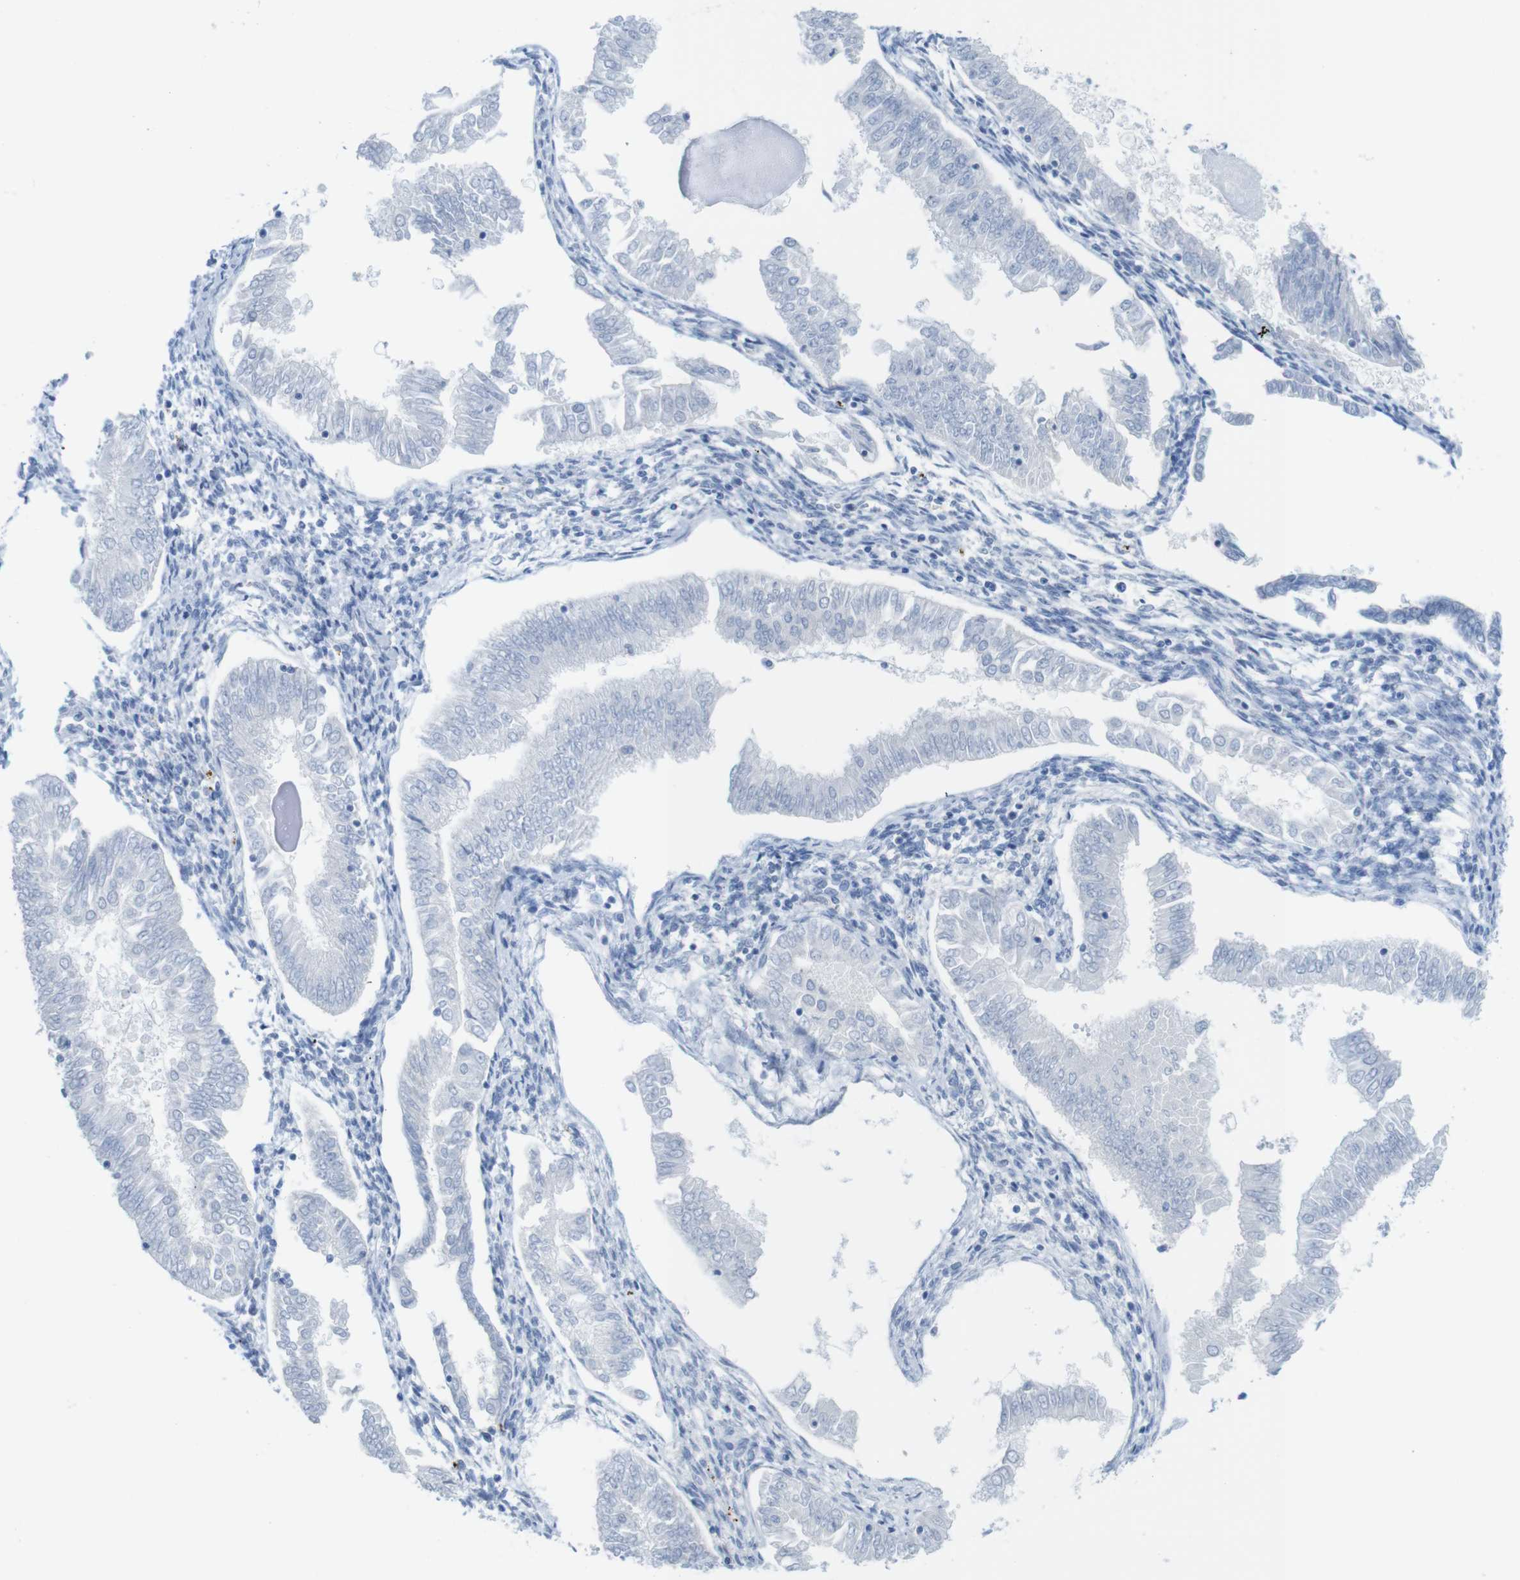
{"staining": {"intensity": "negative", "quantity": "none", "location": "none"}, "tissue": "endometrial cancer", "cell_type": "Tumor cells", "image_type": "cancer", "snomed": [{"axis": "morphology", "description": "Adenocarcinoma, NOS"}, {"axis": "topography", "description": "Endometrium"}], "caption": "Endometrial adenocarcinoma stained for a protein using IHC demonstrates no expression tumor cells.", "gene": "OPN1SW", "patient": {"sex": "female", "age": 53}}